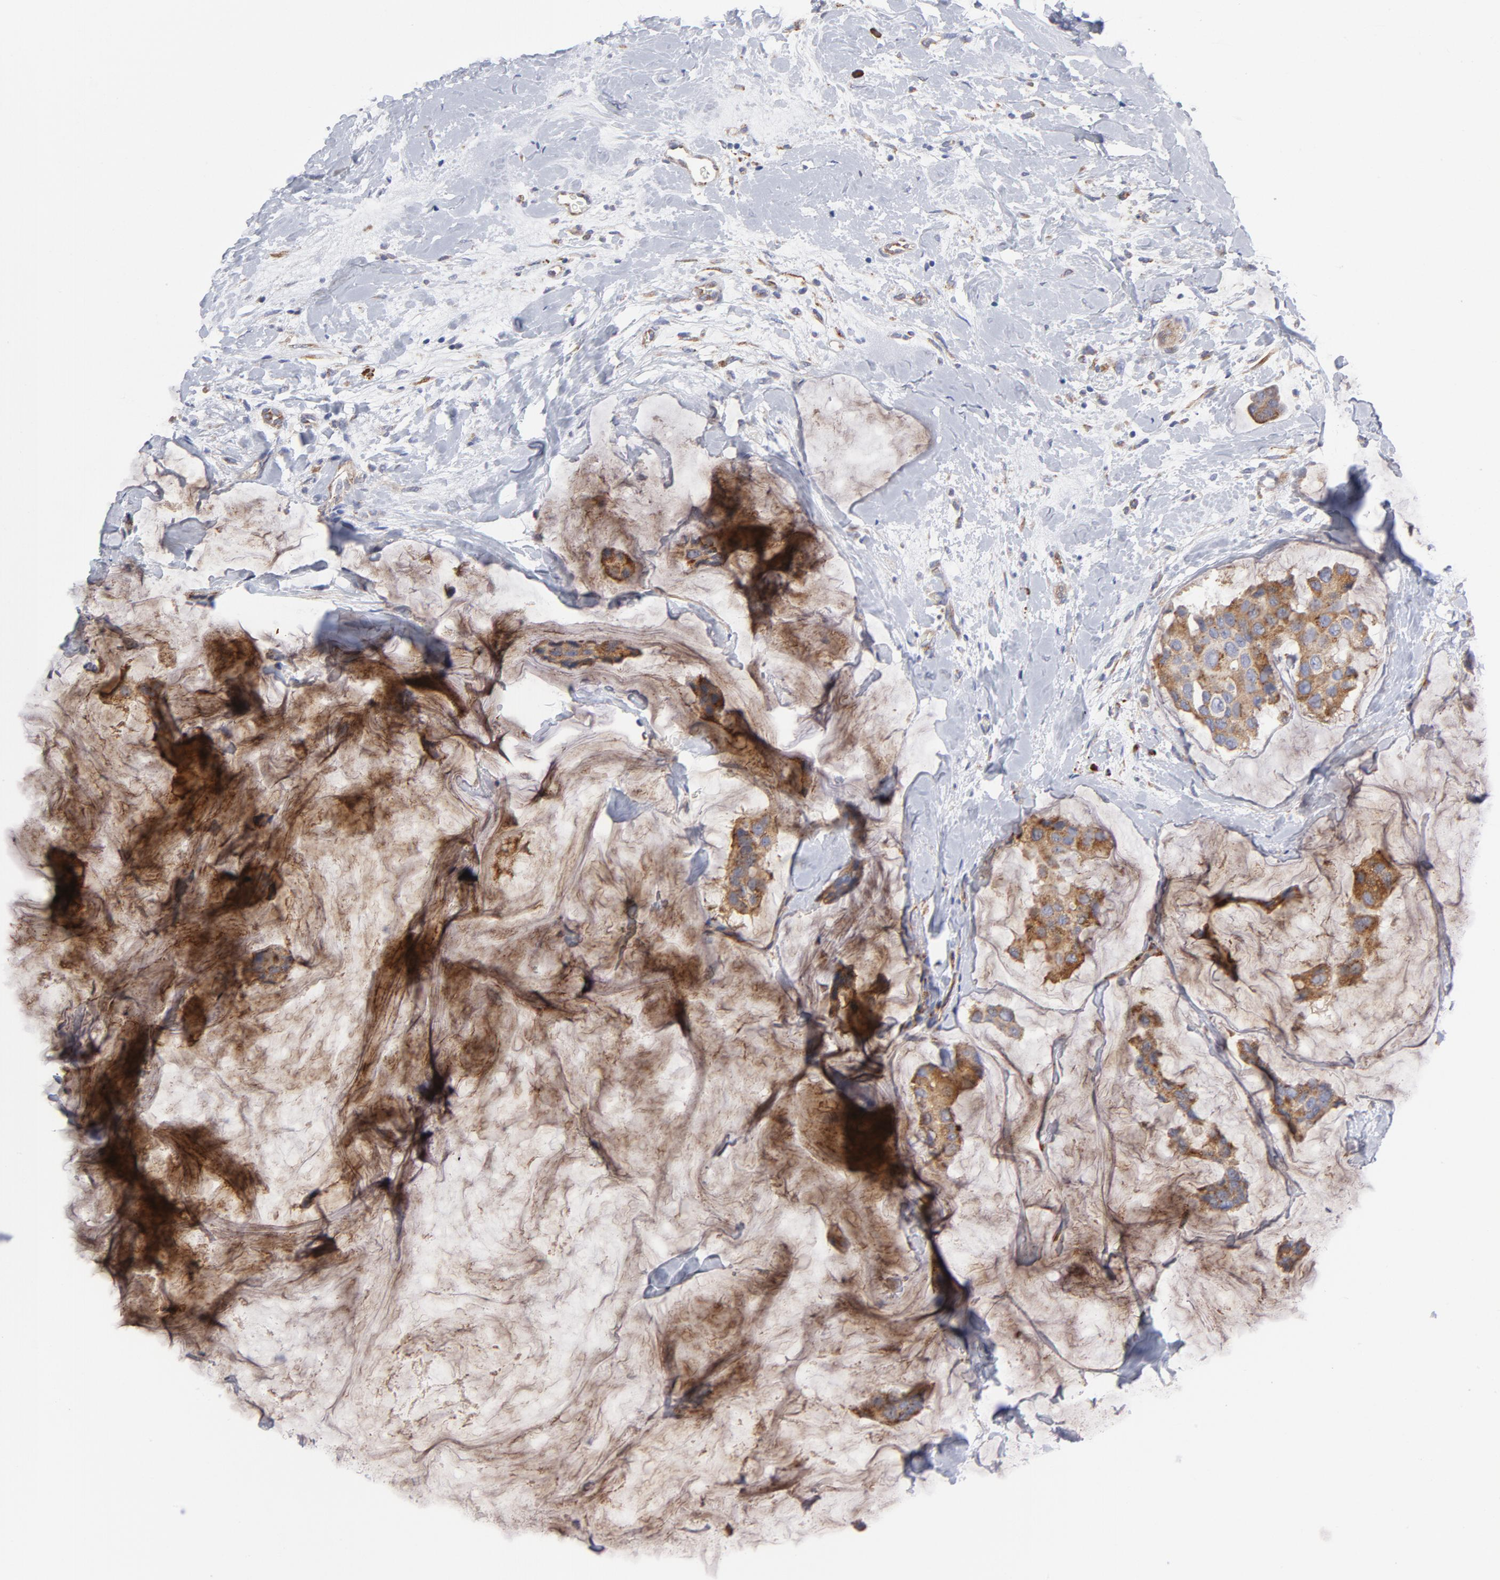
{"staining": {"intensity": "moderate", "quantity": ">75%", "location": "cytoplasmic/membranous"}, "tissue": "breast cancer", "cell_type": "Tumor cells", "image_type": "cancer", "snomed": [{"axis": "morphology", "description": "Normal tissue, NOS"}, {"axis": "morphology", "description": "Duct carcinoma"}, {"axis": "topography", "description": "Breast"}], "caption": "A brown stain shows moderate cytoplasmic/membranous staining of a protein in human breast cancer tumor cells. (brown staining indicates protein expression, while blue staining denotes nuclei).", "gene": "RAPGEF3", "patient": {"sex": "female", "age": 50}}